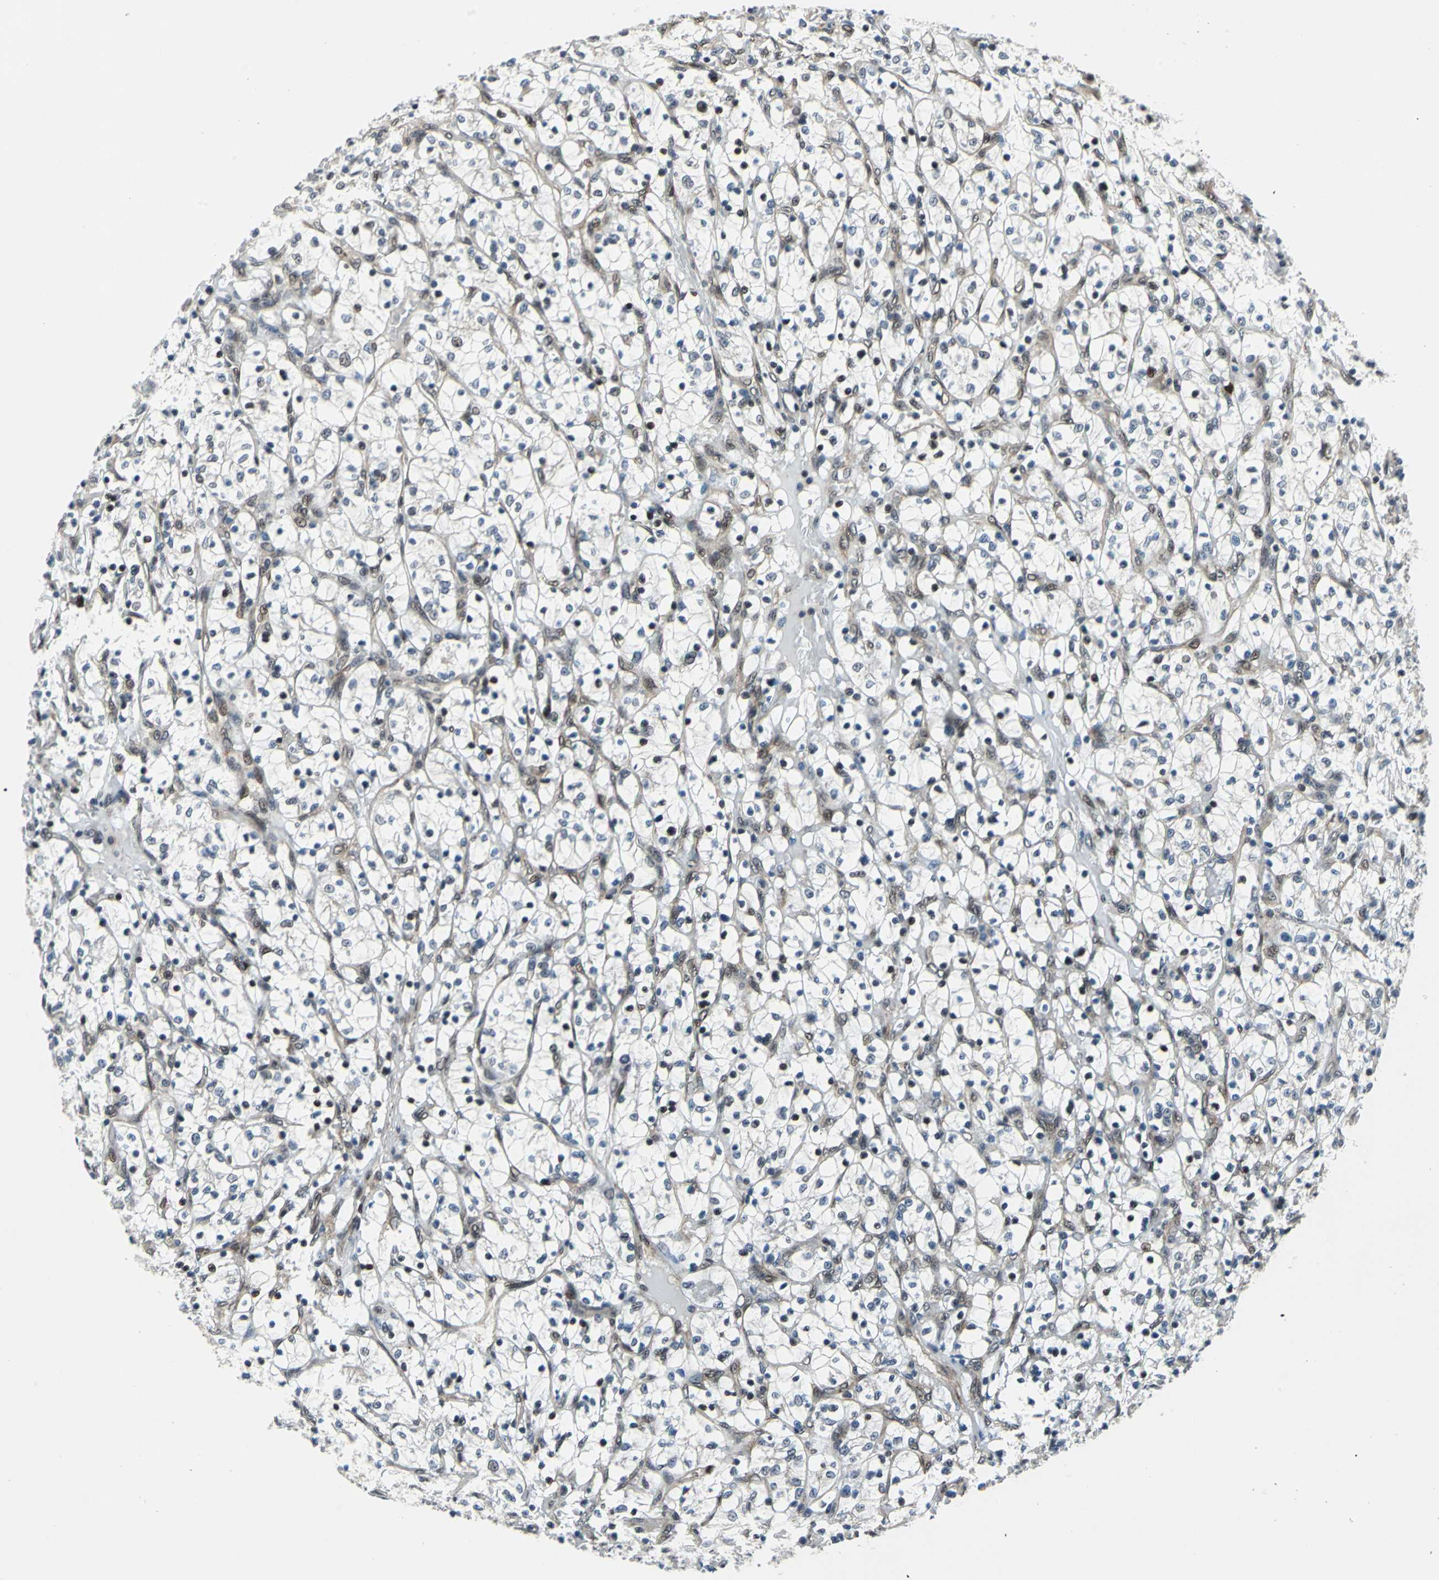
{"staining": {"intensity": "negative", "quantity": "none", "location": "none"}, "tissue": "renal cancer", "cell_type": "Tumor cells", "image_type": "cancer", "snomed": [{"axis": "morphology", "description": "Adenocarcinoma, NOS"}, {"axis": "topography", "description": "Kidney"}], "caption": "The immunohistochemistry histopathology image has no significant positivity in tumor cells of renal cancer tissue.", "gene": "POLR3K", "patient": {"sex": "female", "age": 69}}